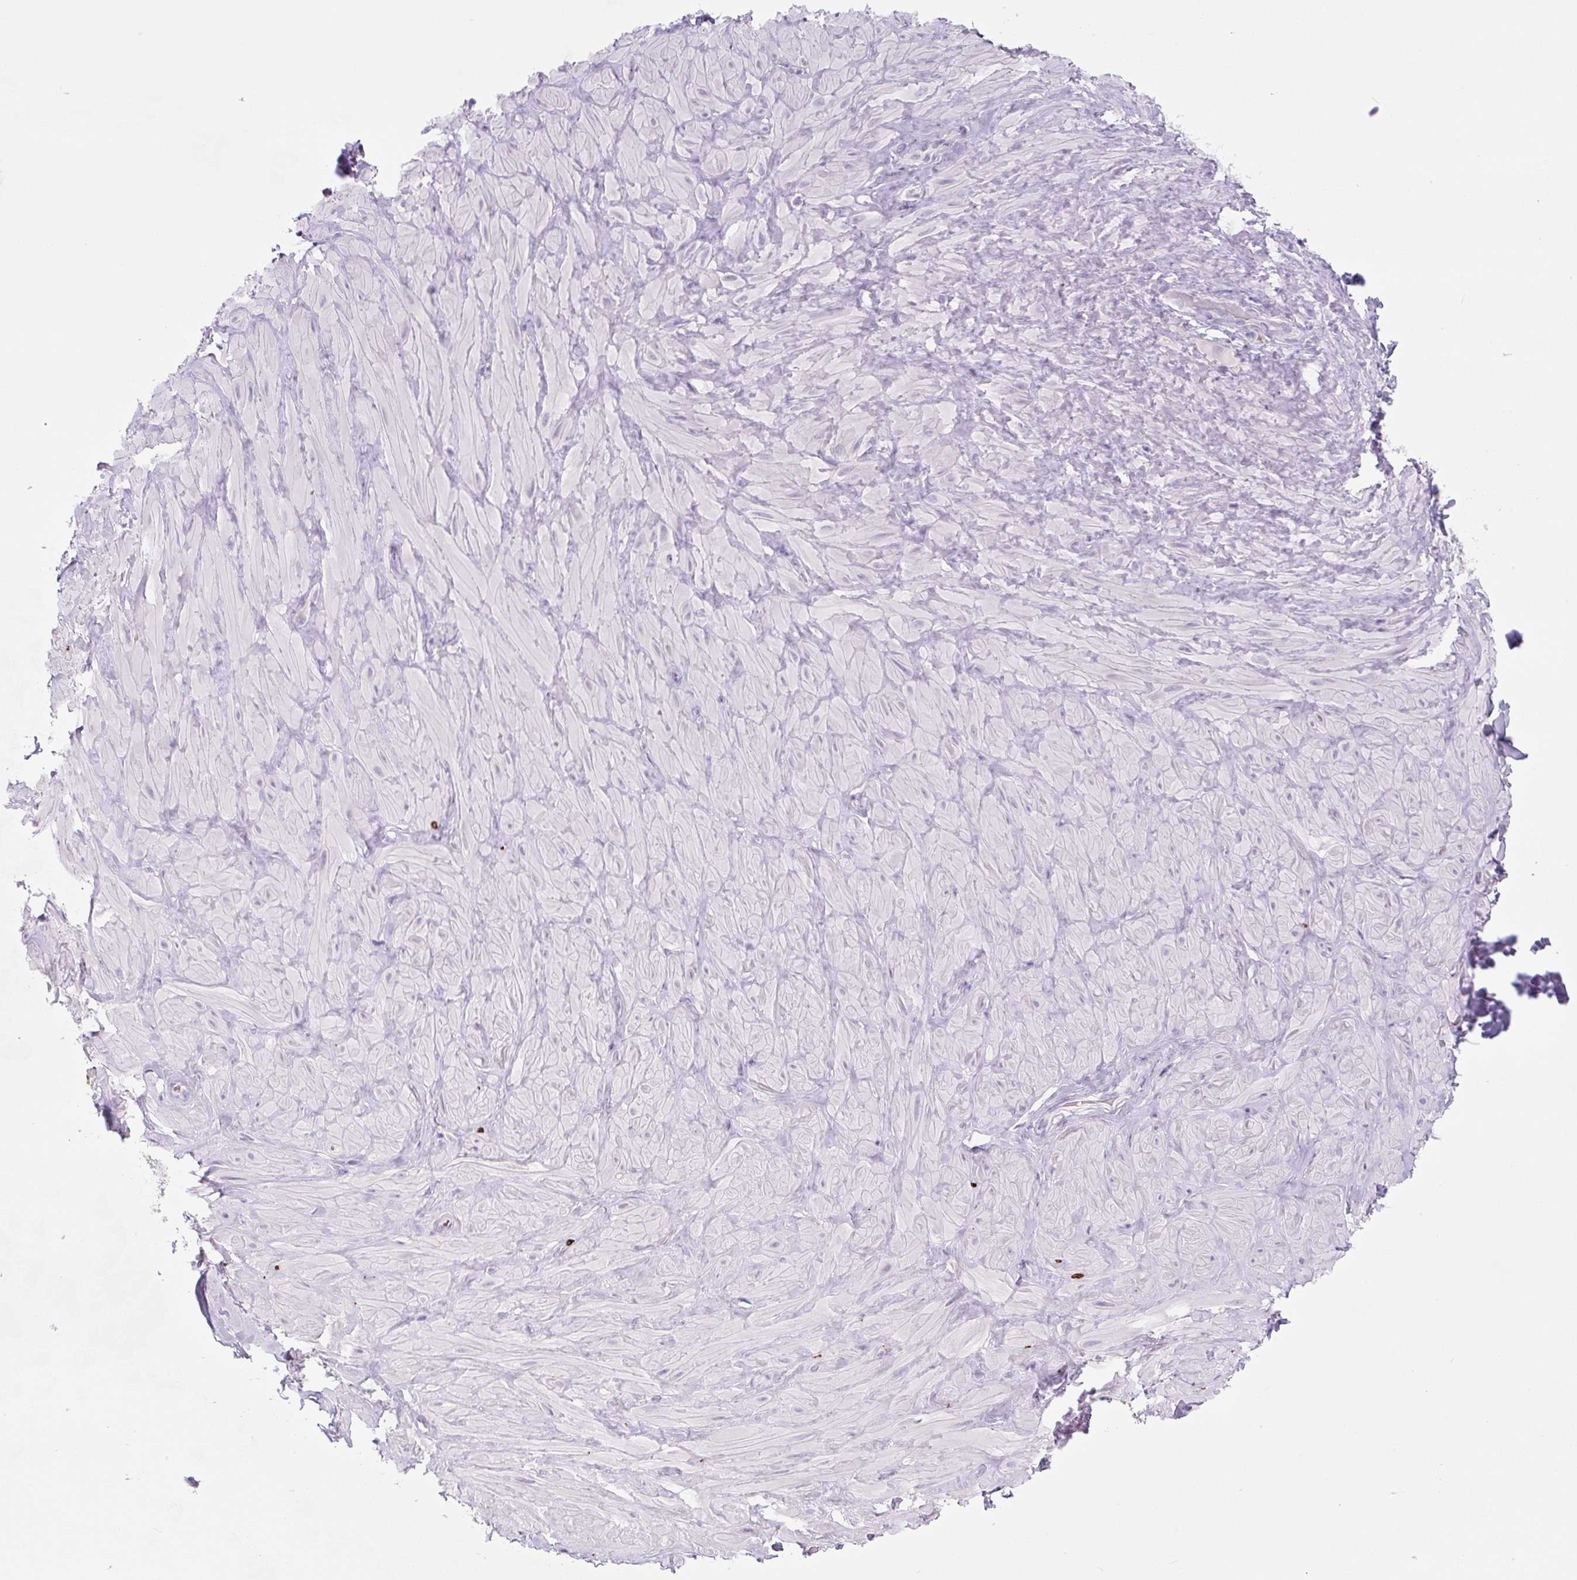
{"staining": {"intensity": "negative", "quantity": "none", "location": "none"}, "tissue": "adipose tissue", "cell_type": "Adipocytes", "image_type": "normal", "snomed": [{"axis": "morphology", "description": "Normal tissue, NOS"}, {"axis": "topography", "description": "Vascular tissue"}, {"axis": "topography", "description": "Peripheral nerve tissue"}], "caption": "Immunohistochemistry (IHC) micrograph of benign adipose tissue stained for a protein (brown), which reveals no staining in adipocytes.", "gene": "FZD5", "patient": {"sex": "male", "age": 41}}